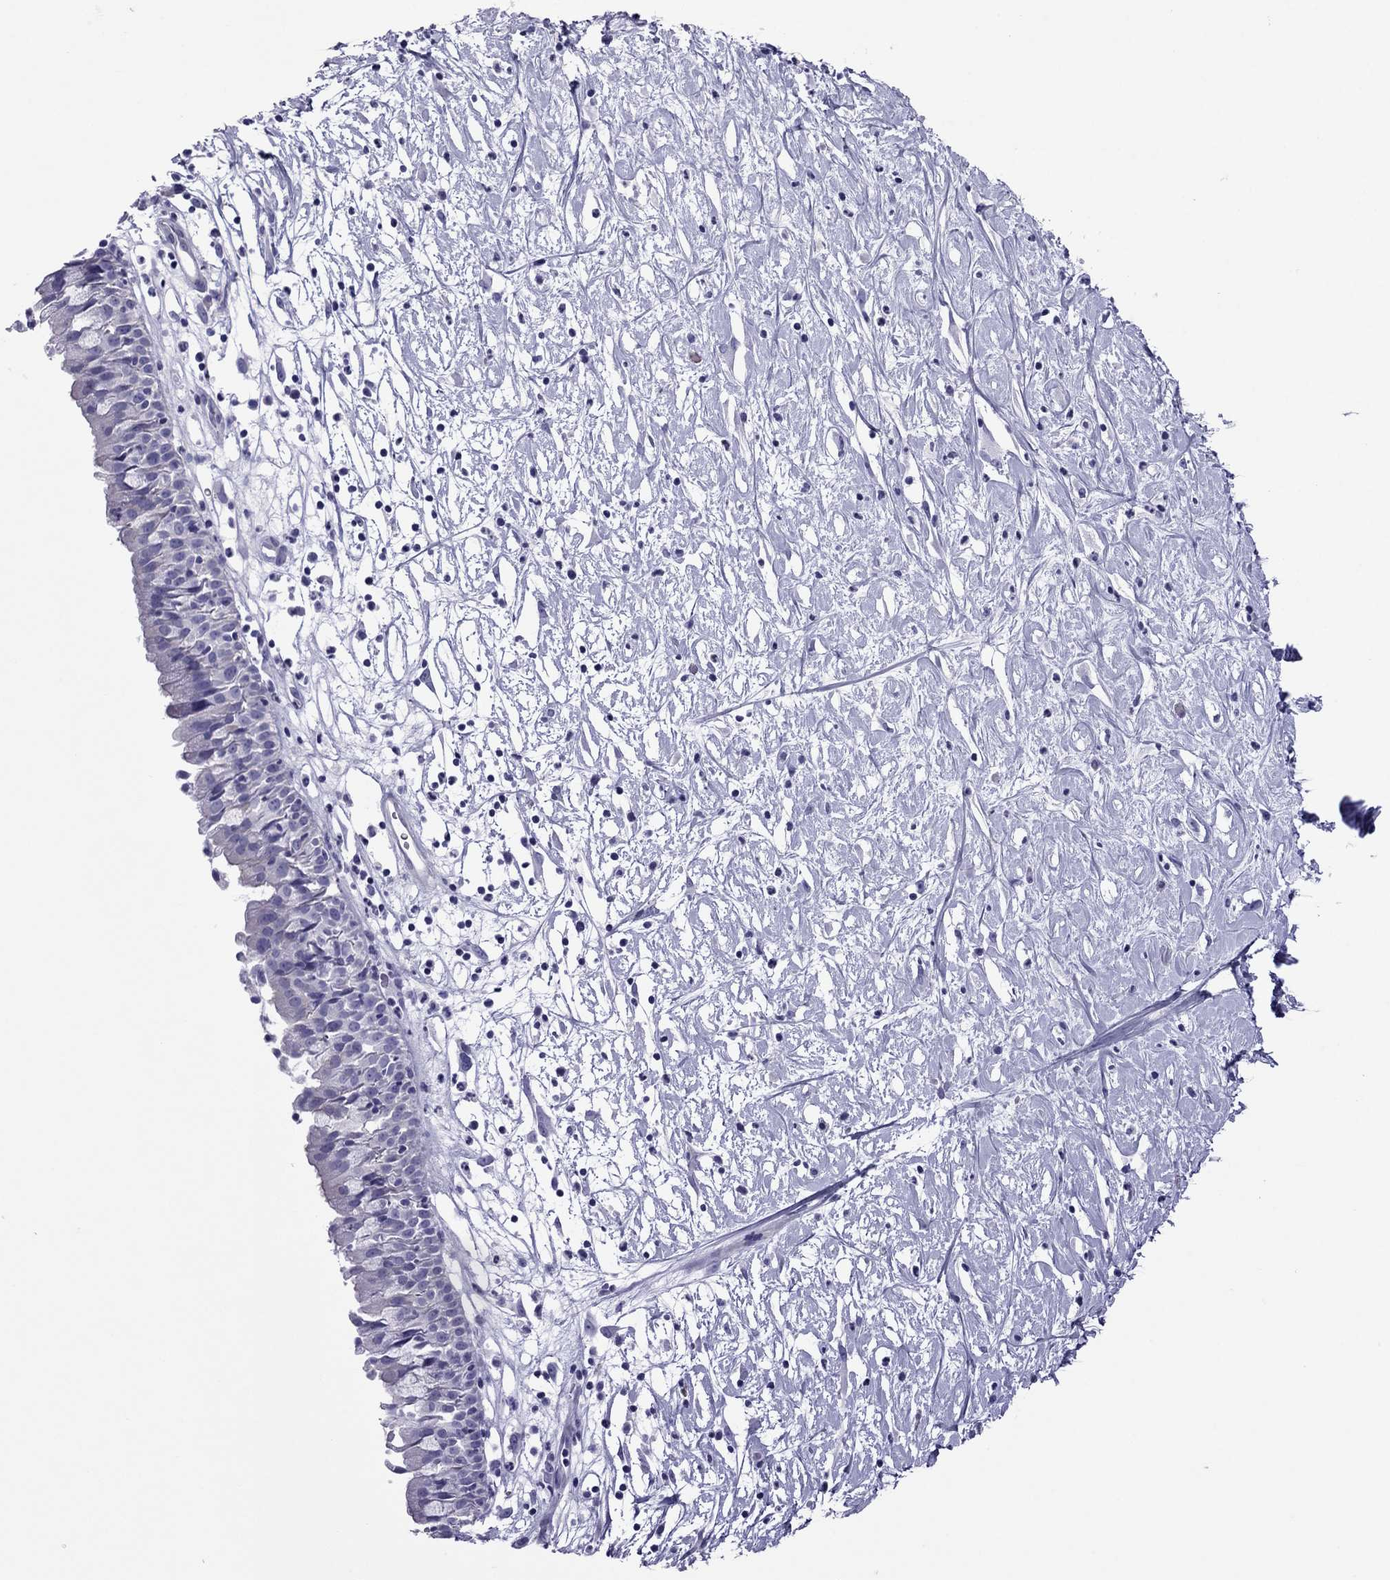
{"staining": {"intensity": "negative", "quantity": "none", "location": "none"}, "tissue": "nasopharynx", "cell_type": "Respiratory epithelial cells", "image_type": "normal", "snomed": [{"axis": "morphology", "description": "Normal tissue, NOS"}, {"axis": "topography", "description": "Nasopharynx"}], "caption": "DAB (3,3'-diaminobenzidine) immunohistochemical staining of unremarkable nasopharynx shows no significant positivity in respiratory epithelial cells.", "gene": "MYL11", "patient": {"sex": "male", "age": 9}}